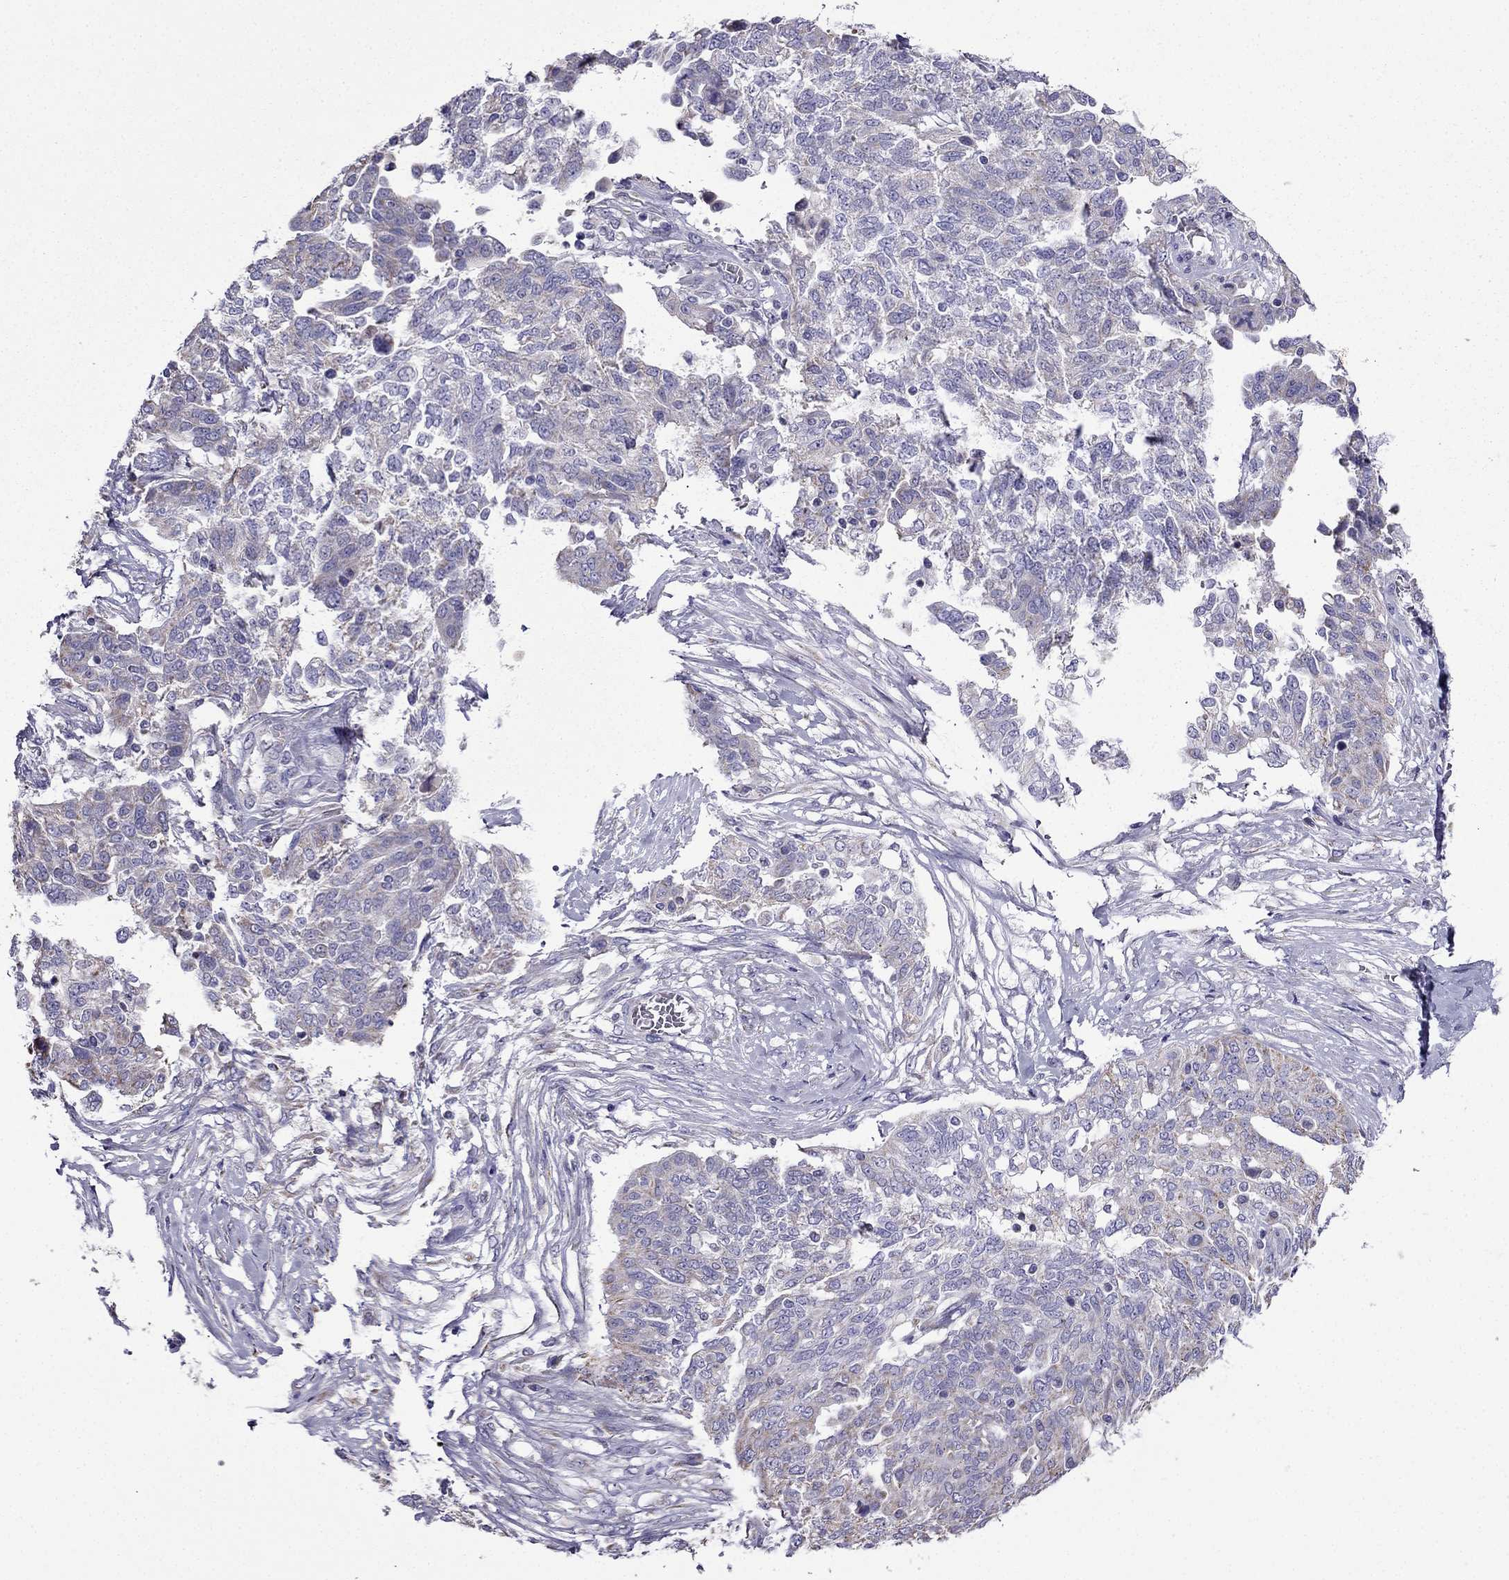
{"staining": {"intensity": "weak", "quantity": ">75%", "location": "cytoplasmic/membranous"}, "tissue": "ovarian cancer", "cell_type": "Tumor cells", "image_type": "cancer", "snomed": [{"axis": "morphology", "description": "Cystadenocarcinoma, serous, NOS"}, {"axis": "topography", "description": "Ovary"}], "caption": "Immunohistochemical staining of ovarian cancer (serous cystadenocarcinoma) demonstrates weak cytoplasmic/membranous protein positivity in approximately >75% of tumor cells.", "gene": "DSC1", "patient": {"sex": "female", "age": 67}}